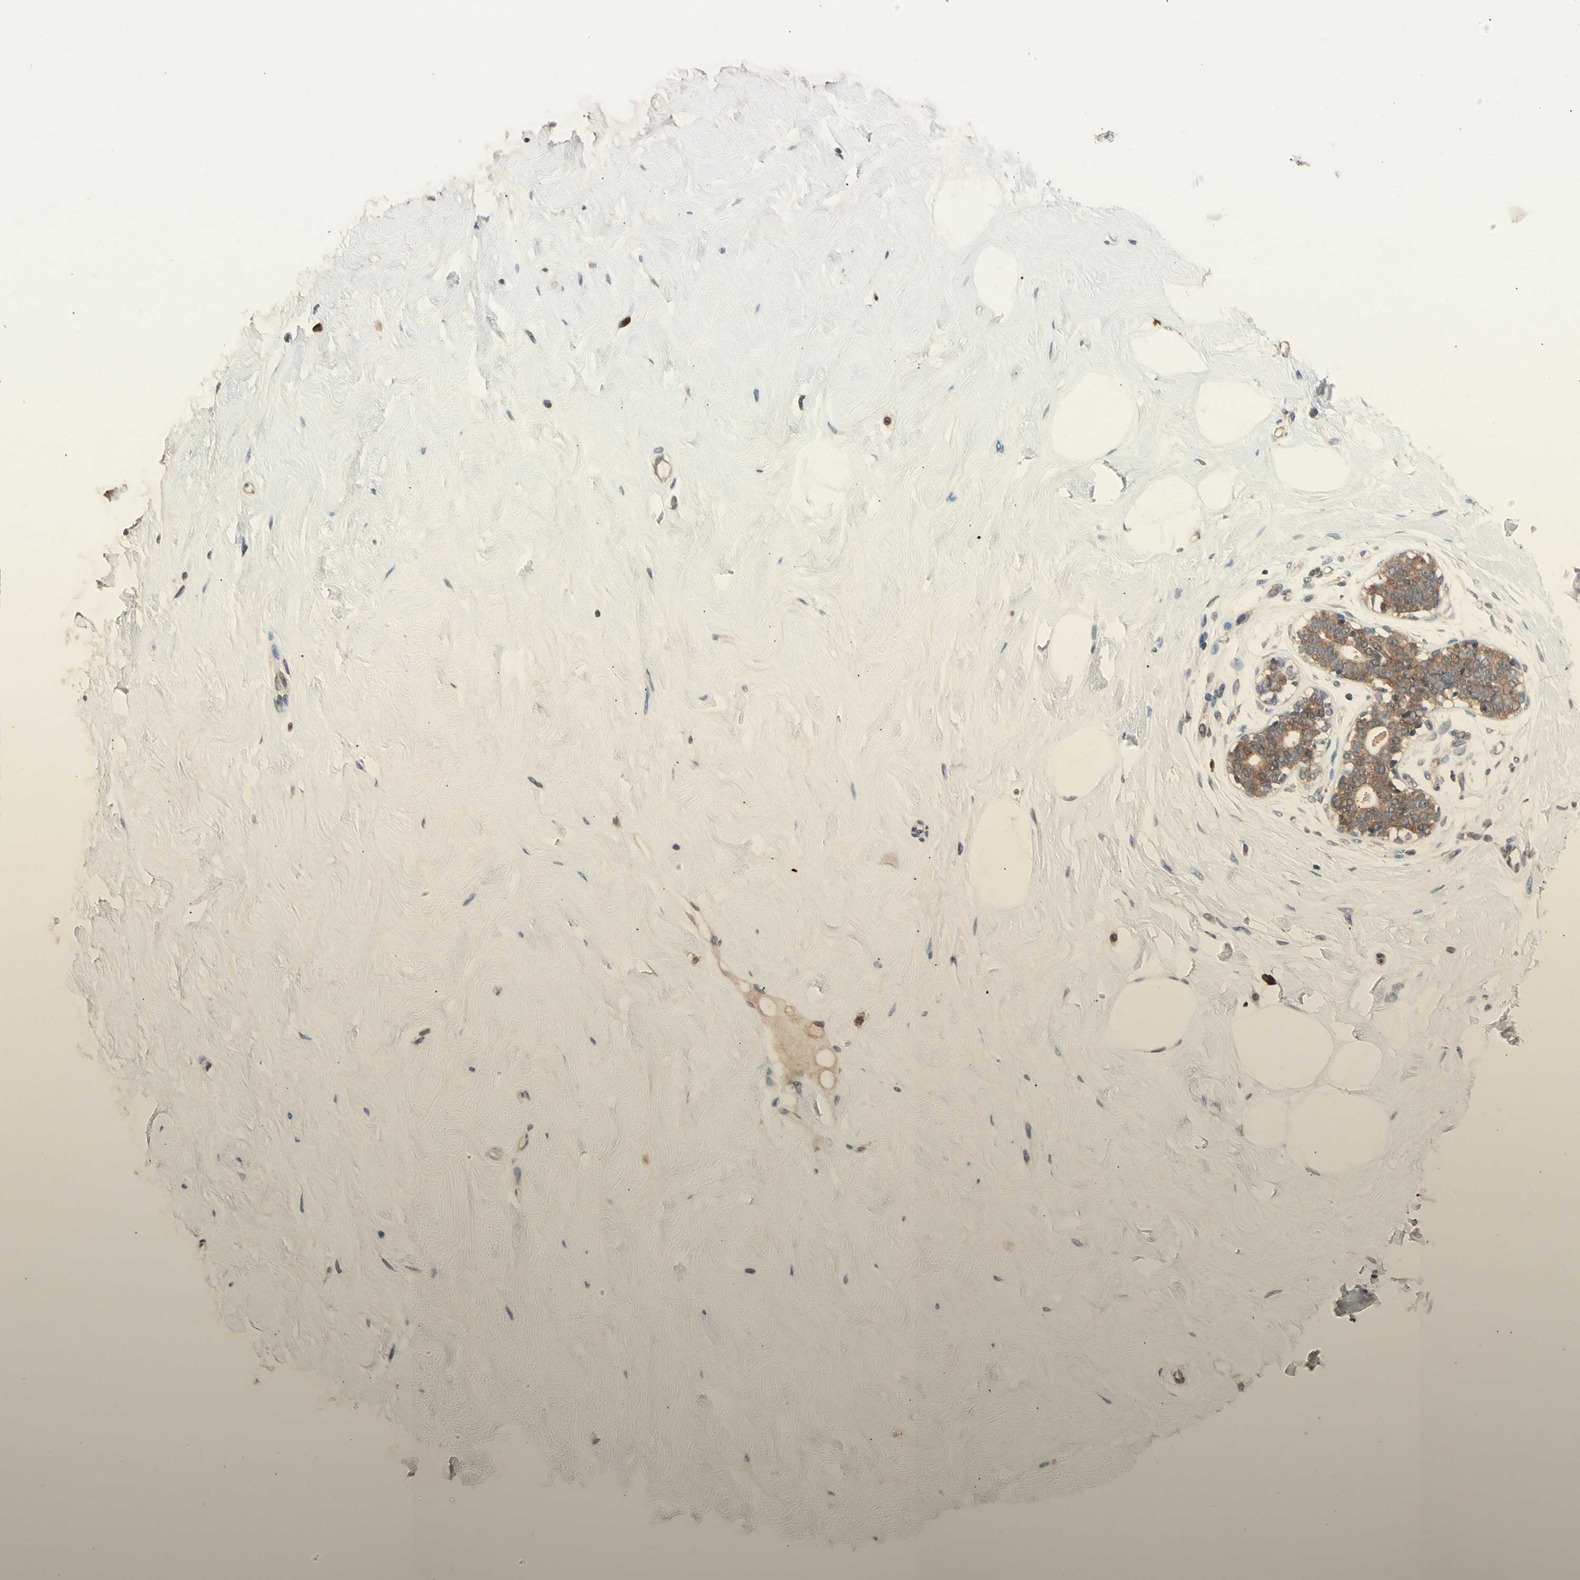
{"staining": {"intensity": "negative", "quantity": "none", "location": "none"}, "tissue": "breast", "cell_type": "Adipocytes", "image_type": "normal", "snomed": [{"axis": "morphology", "description": "Normal tissue, NOS"}, {"axis": "topography", "description": "Breast"}], "caption": "IHC micrograph of benign human breast stained for a protein (brown), which demonstrates no staining in adipocytes.", "gene": "PRDX4", "patient": {"sex": "female", "age": 23}}